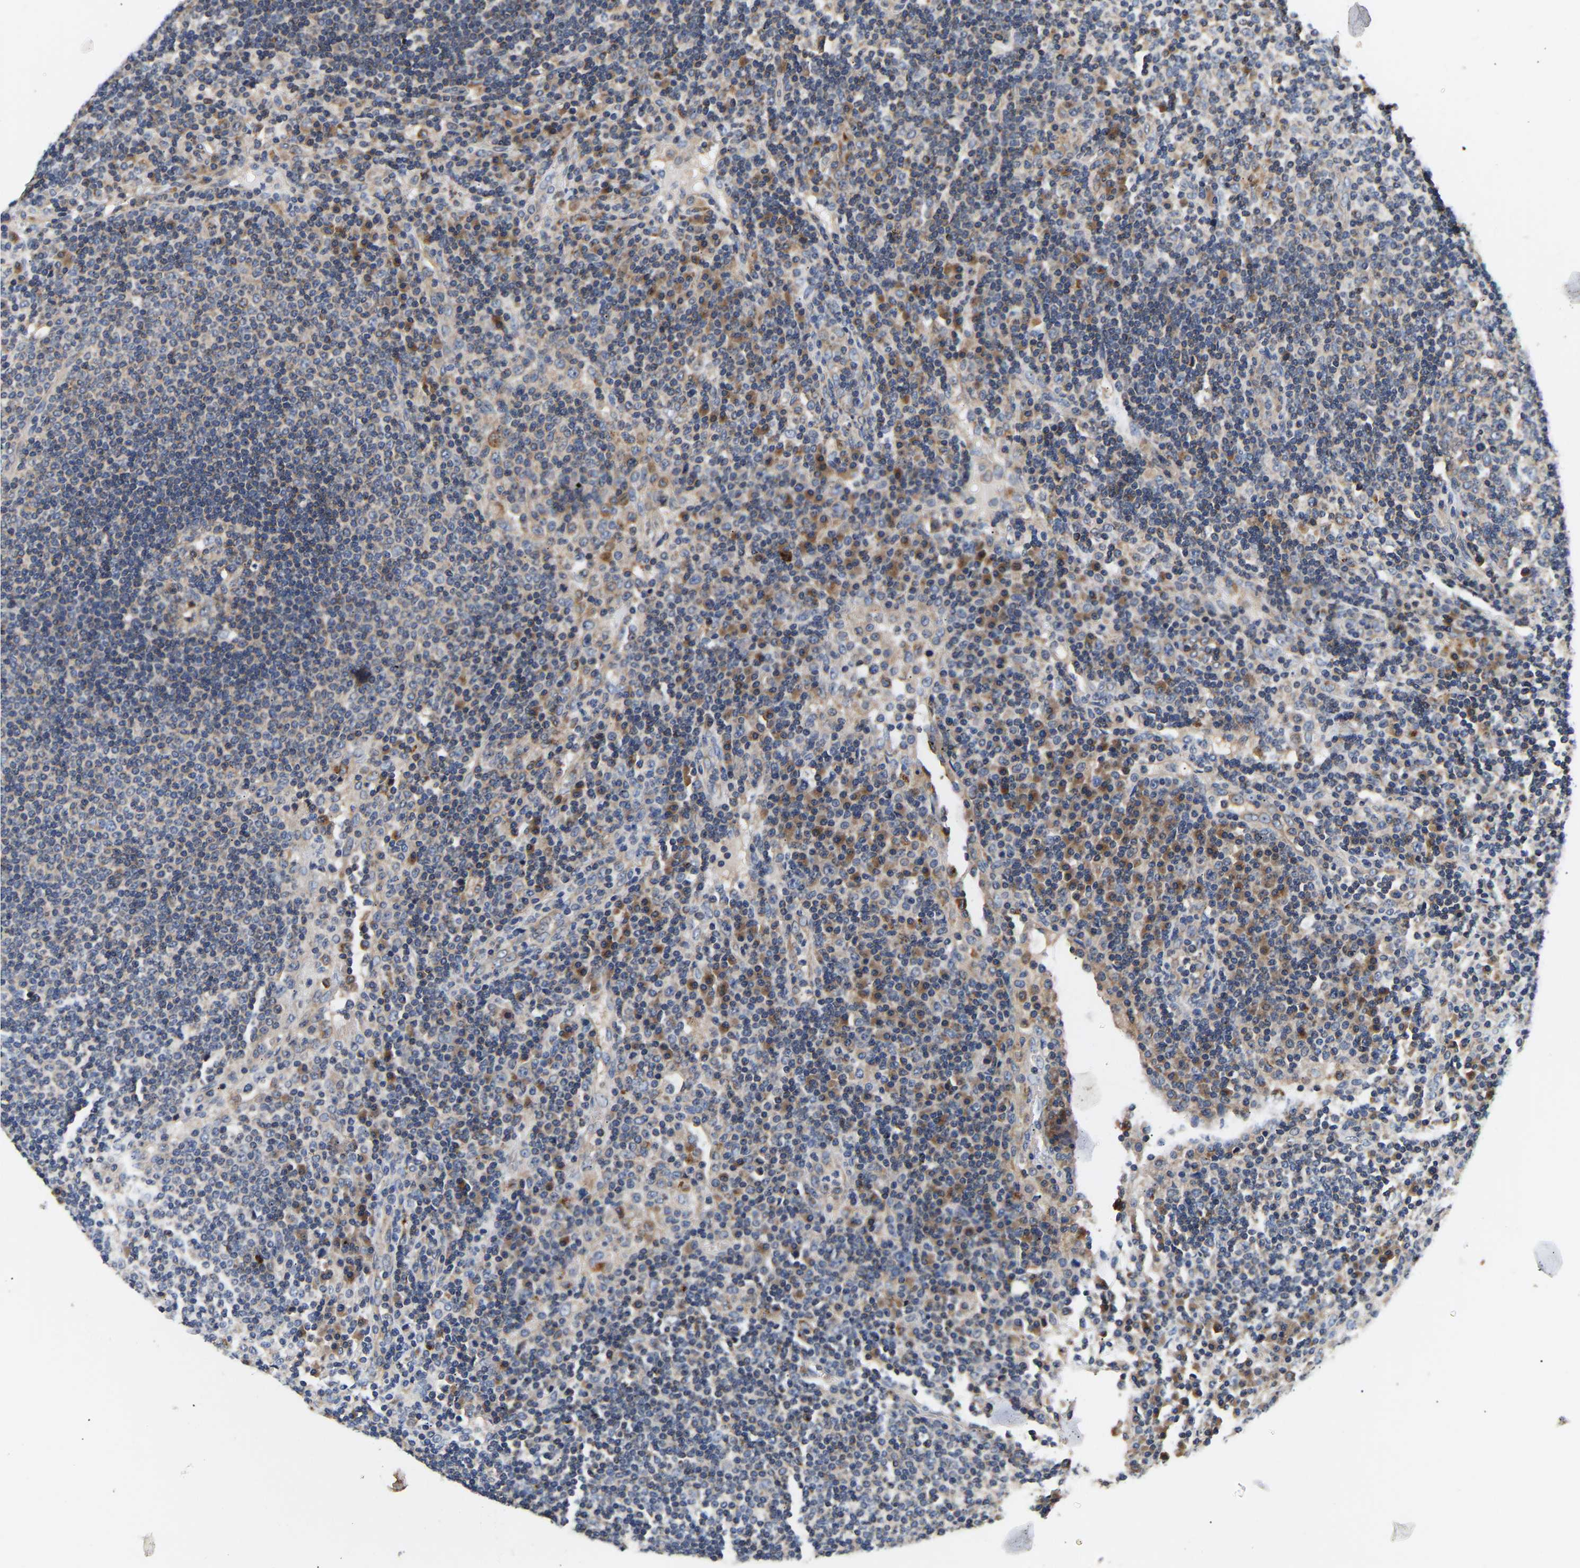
{"staining": {"intensity": "weak", "quantity": "<25%", "location": "cytoplasmic/membranous"}, "tissue": "lymph node", "cell_type": "Germinal center cells", "image_type": "normal", "snomed": [{"axis": "morphology", "description": "Normal tissue, NOS"}, {"axis": "topography", "description": "Lymph node"}], "caption": "This image is of unremarkable lymph node stained with immunohistochemistry (IHC) to label a protein in brown with the nuclei are counter-stained blue. There is no staining in germinal center cells.", "gene": "LRBA", "patient": {"sex": "female", "age": 53}}